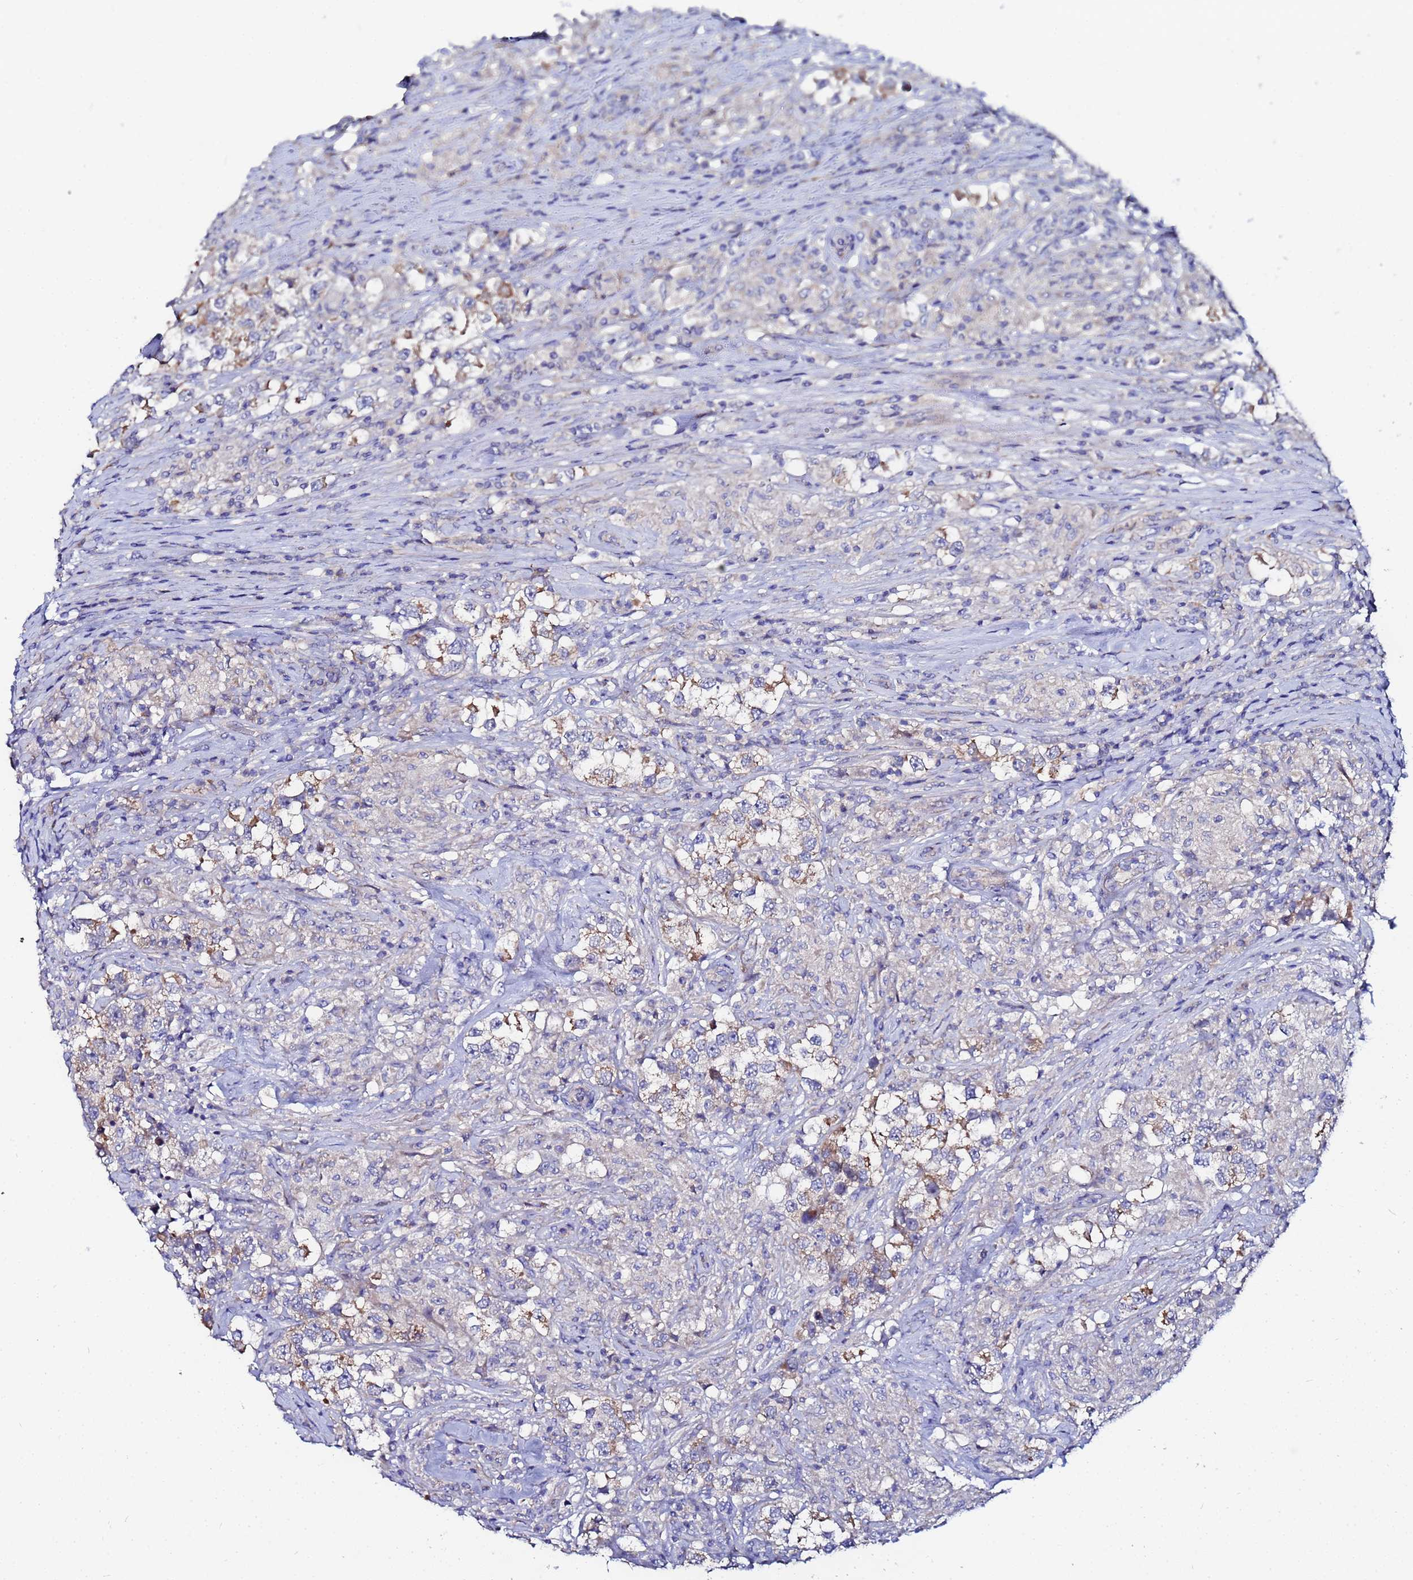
{"staining": {"intensity": "moderate", "quantity": "<25%", "location": "cytoplasmic/membranous"}, "tissue": "testis cancer", "cell_type": "Tumor cells", "image_type": "cancer", "snomed": [{"axis": "morphology", "description": "Seminoma, NOS"}, {"axis": "topography", "description": "Testis"}], "caption": "Immunohistochemical staining of human seminoma (testis) exhibits low levels of moderate cytoplasmic/membranous staining in approximately <25% of tumor cells.", "gene": "FAHD2A", "patient": {"sex": "male", "age": 46}}